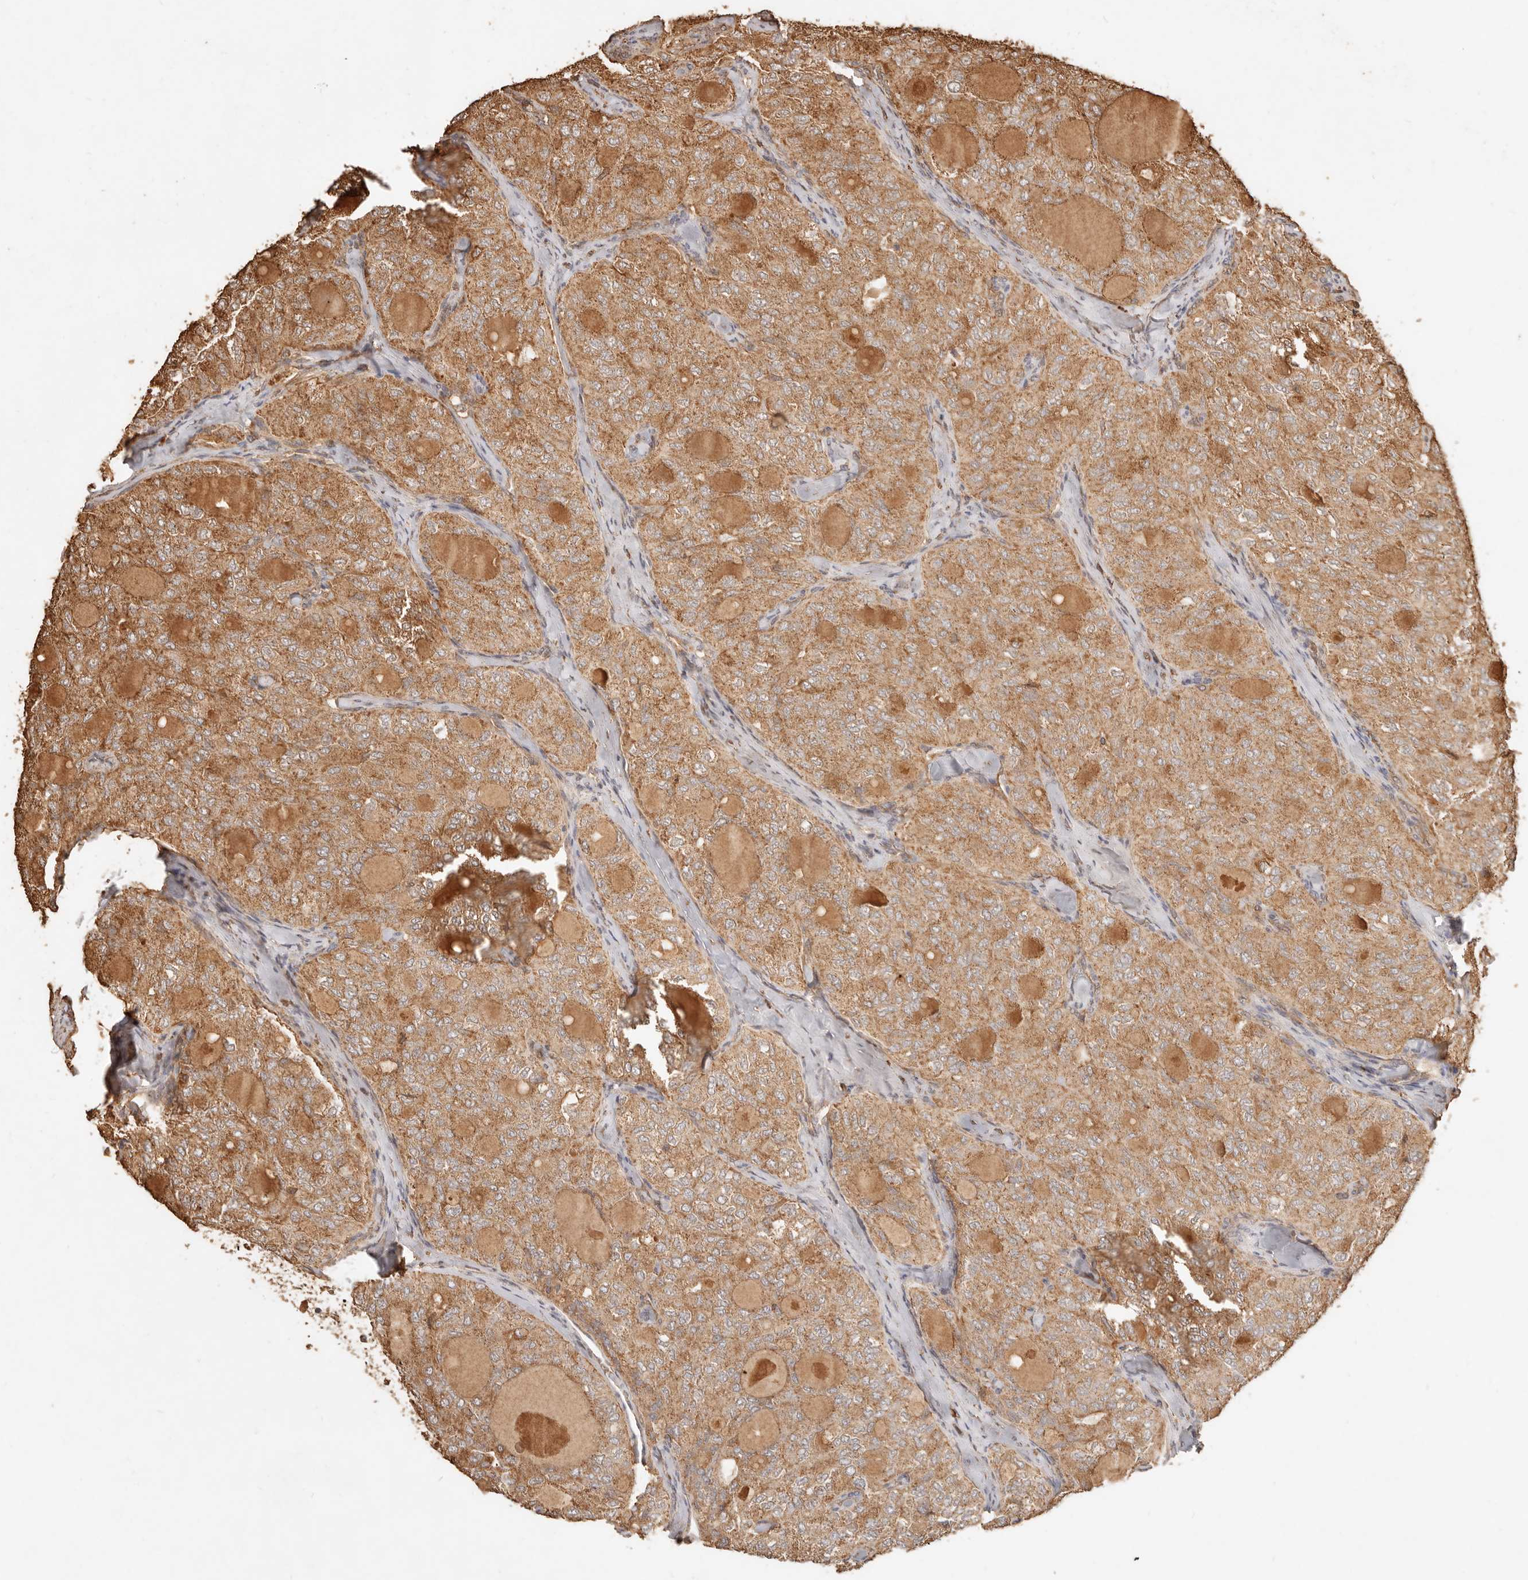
{"staining": {"intensity": "moderate", "quantity": ">75%", "location": "cytoplasmic/membranous"}, "tissue": "thyroid cancer", "cell_type": "Tumor cells", "image_type": "cancer", "snomed": [{"axis": "morphology", "description": "Follicular adenoma carcinoma, NOS"}, {"axis": "topography", "description": "Thyroid gland"}], "caption": "Immunohistochemistry (IHC) micrograph of neoplastic tissue: follicular adenoma carcinoma (thyroid) stained using immunohistochemistry (IHC) displays medium levels of moderate protein expression localized specifically in the cytoplasmic/membranous of tumor cells, appearing as a cytoplasmic/membranous brown color.", "gene": "FAM180B", "patient": {"sex": "male", "age": 75}}